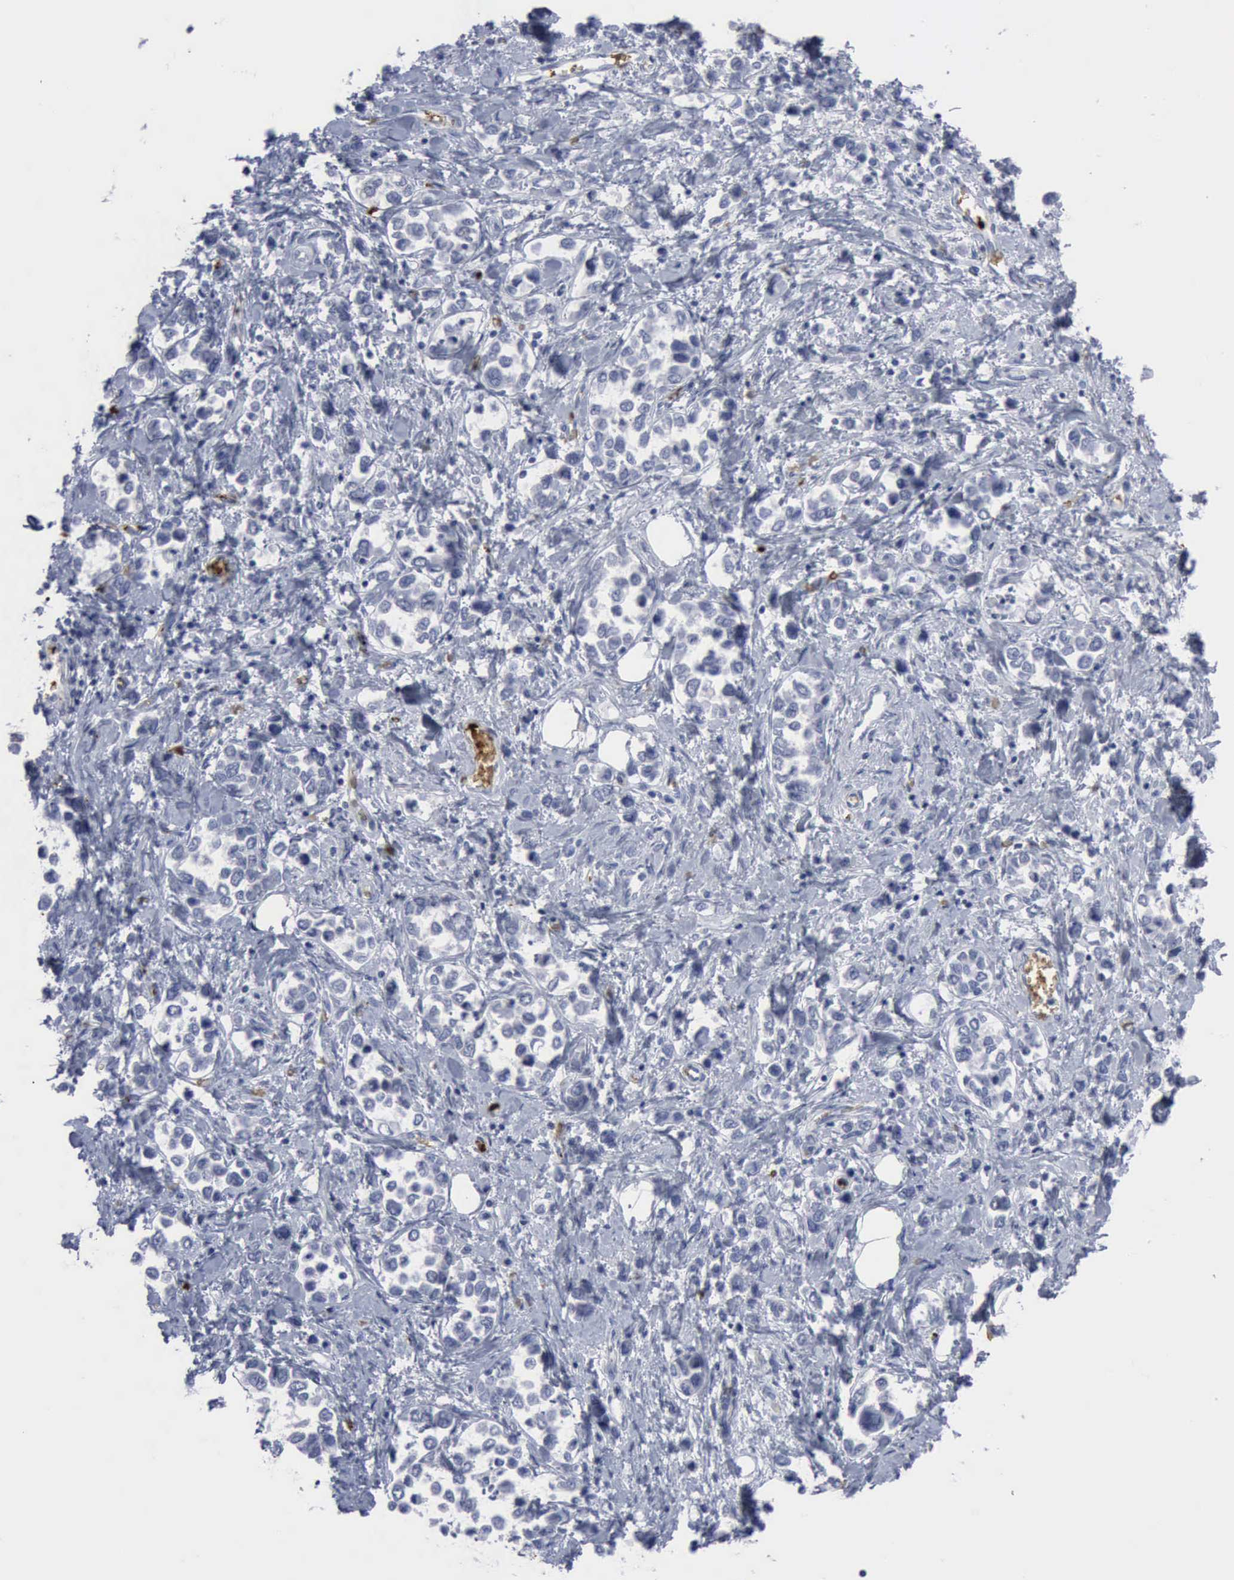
{"staining": {"intensity": "negative", "quantity": "none", "location": "none"}, "tissue": "stomach cancer", "cell_type": "Tumor cells", "image_type": "cancer", "snomed": [{"axis": "morphology", "description": "Adenocarcinoma, NOS"}, {"axis": "topography", "description": "Stomach, upper"}], "caption": "There is no significant positivity in tumor cells of stomach cancer (adenocarcinoma).", "gene": "TGFB1", "patient": {"sex": "male", "age": 76}}